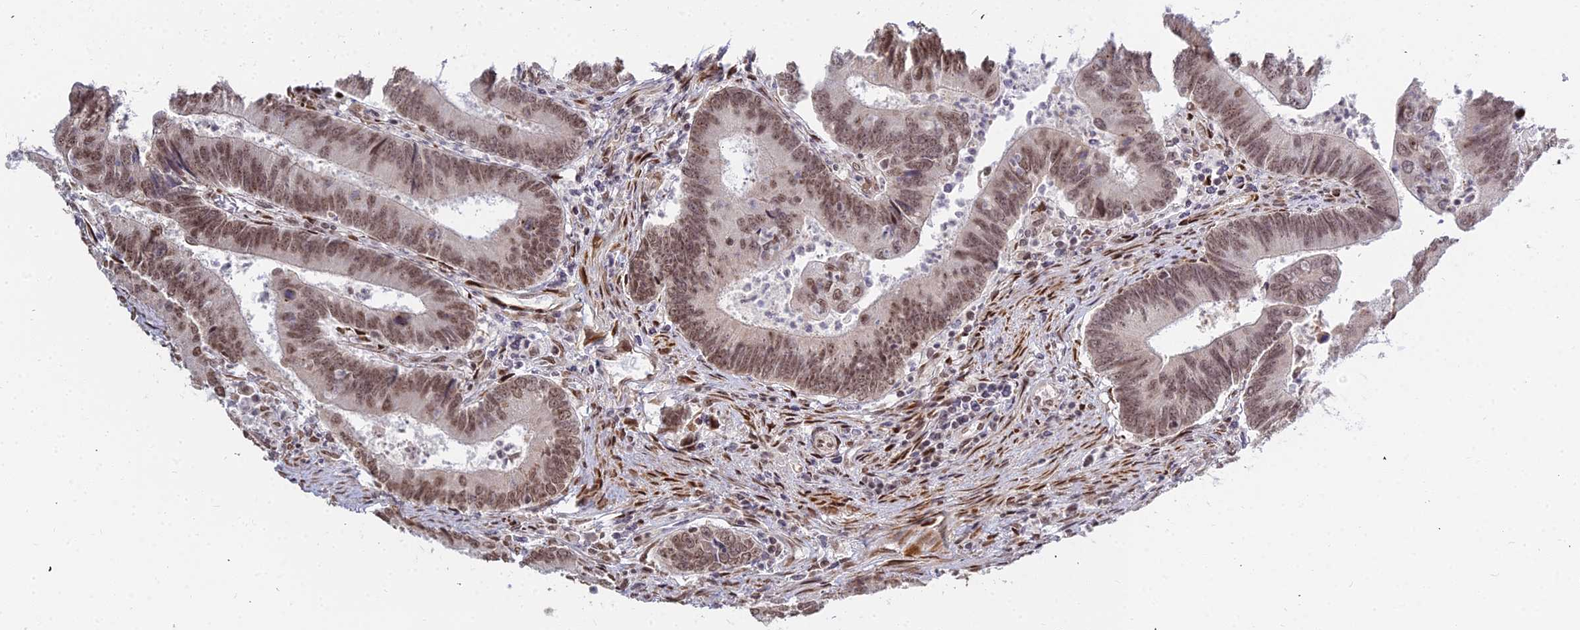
{"staining": {"intensity": "moderate", "quantity": ">75%", "location": "nuclear"}, "tissue": "colorectal cancer", "cell_type": "Tumor cells", "image_type": "cancer", "snomed": [{"axis": "morphology", "description": "Adenocarcinoma, NOS"}, {"axis": "topography", "description": "Colon"}], "caption": "Moderate nuclear positivity for a protein is appreciated in about >75% of tumor cells of colorectal adenocarcinoma using immunohistochemistry.", "gene": "ABCA2", "patient": {"sex": "female", "age": 67}}